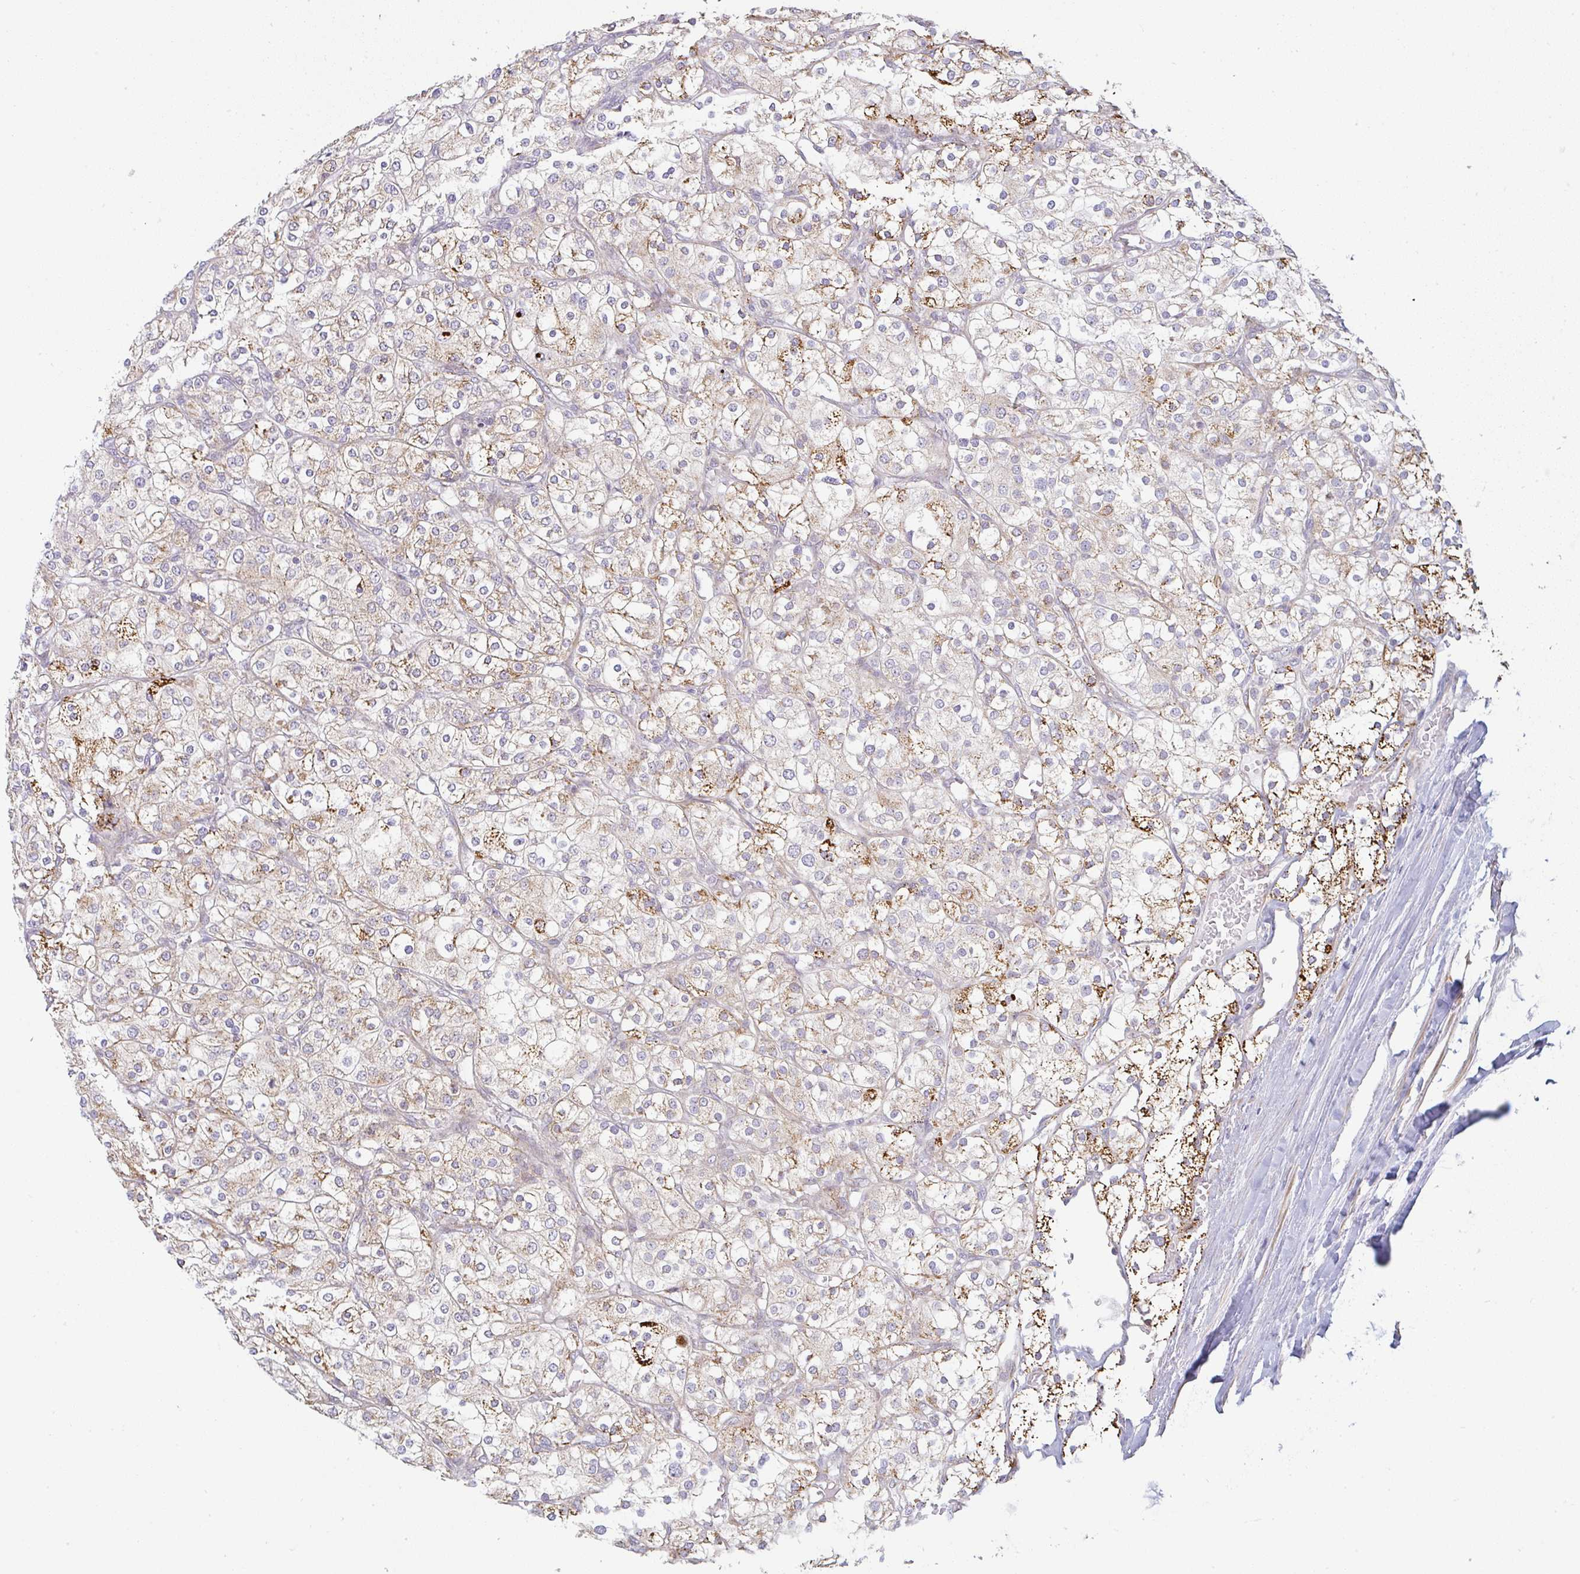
{"staining": {"intensity": "moderate", "quantity": "25%-75%", "location": "cytoplasmic/membranous"}, "tissue": "renal cancer", "cell_type": "Tumor cells", "image_type": "cancer", "snomed": [{"axis": "morphology", "description": "Adenocarcinoma, NOS"}, {"axis": "topography", "description": "Kidney"}], "caption": "Renal cancer stained for a protein displays moderate cytoplasmic/membranous positivity in tumor cells.", "gene": "MOB1A", "patient": {"sex": "male", "age": 80}}